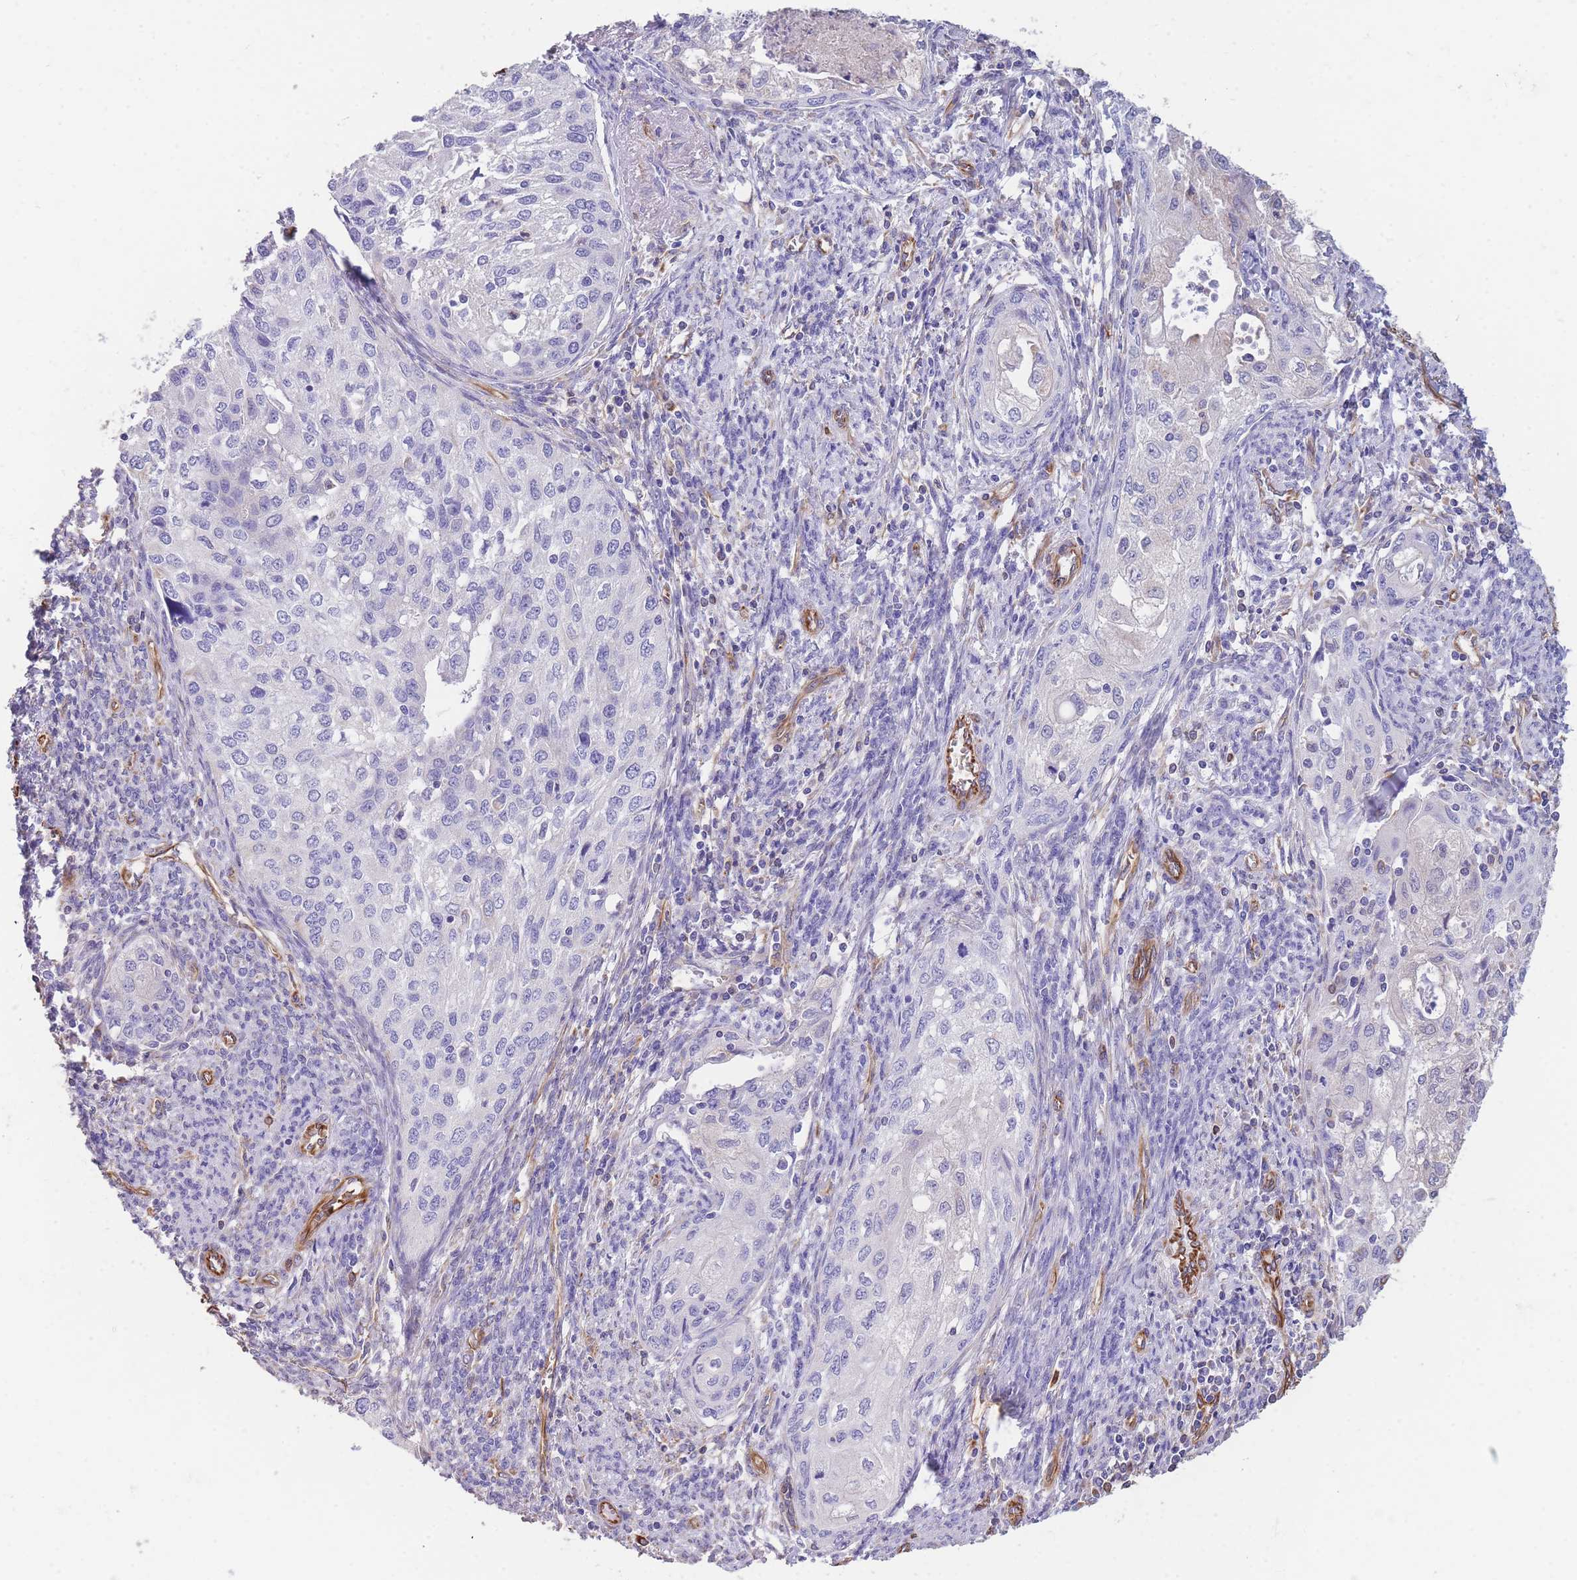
{"staining": {"intensity": "negative", "quantity": "none", "location": "none"}, "tissue": "cervical cancer", "cell_type": "Tumor cells", "image_type": "cancer", "snomed": [{"axis": "morphology", "description": "Squamous cell carcinoma, NOS"}, {"axis": "topography", "description": "Cervix"}], "caption": "Immunohistochemical staining of cervical squamous cell carcinoma demonstrates no significant positivity in tumor cells. (Immunohistochemistry (ihc), brightfield microscopy, high magnification).", "gene": "ANKRD53", "patient": {"sex": "female", "age": 67}}